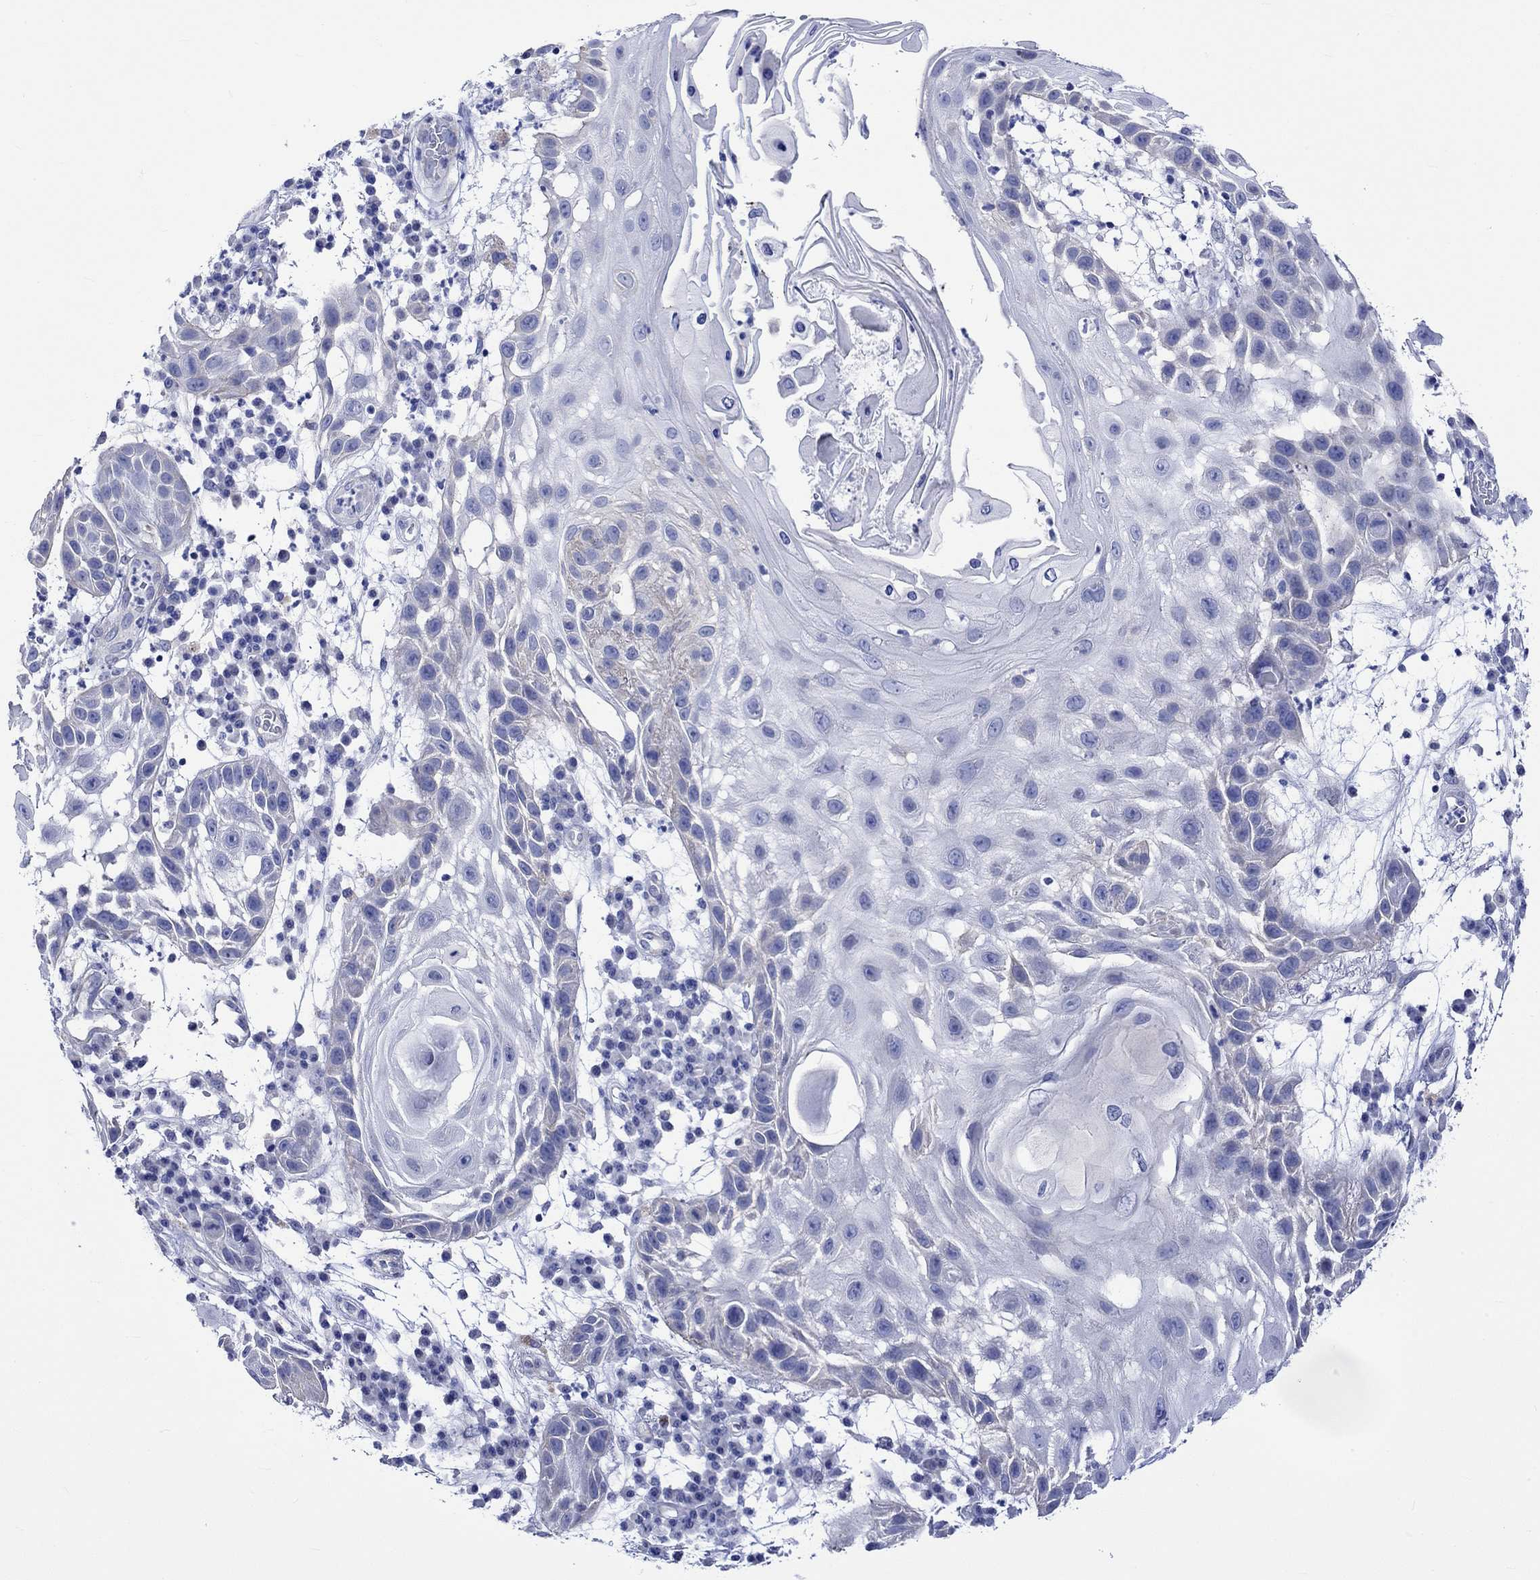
{"staining": {"intensity": "negative", "quantity": "none", "location": "none"}, "tissue": "skin cancer", "cell_type": "Tumor cells", "image_type": "cancer", "snomed": [{"axis": "morphology", "description": "Normal tissue, NOS"}, {"axis": "morphology", "description": "Squamous cell carcinoma, NOS"}, {"axis": "topography", "description": "Skin"}], "caption": "DAB immunohistochemical staining of squamous cell carcinoma (skin) demonstrates no significant expression in tumor cells.", "gene": "HARBI1", "patient": {"sex": "male", "age": 79}}